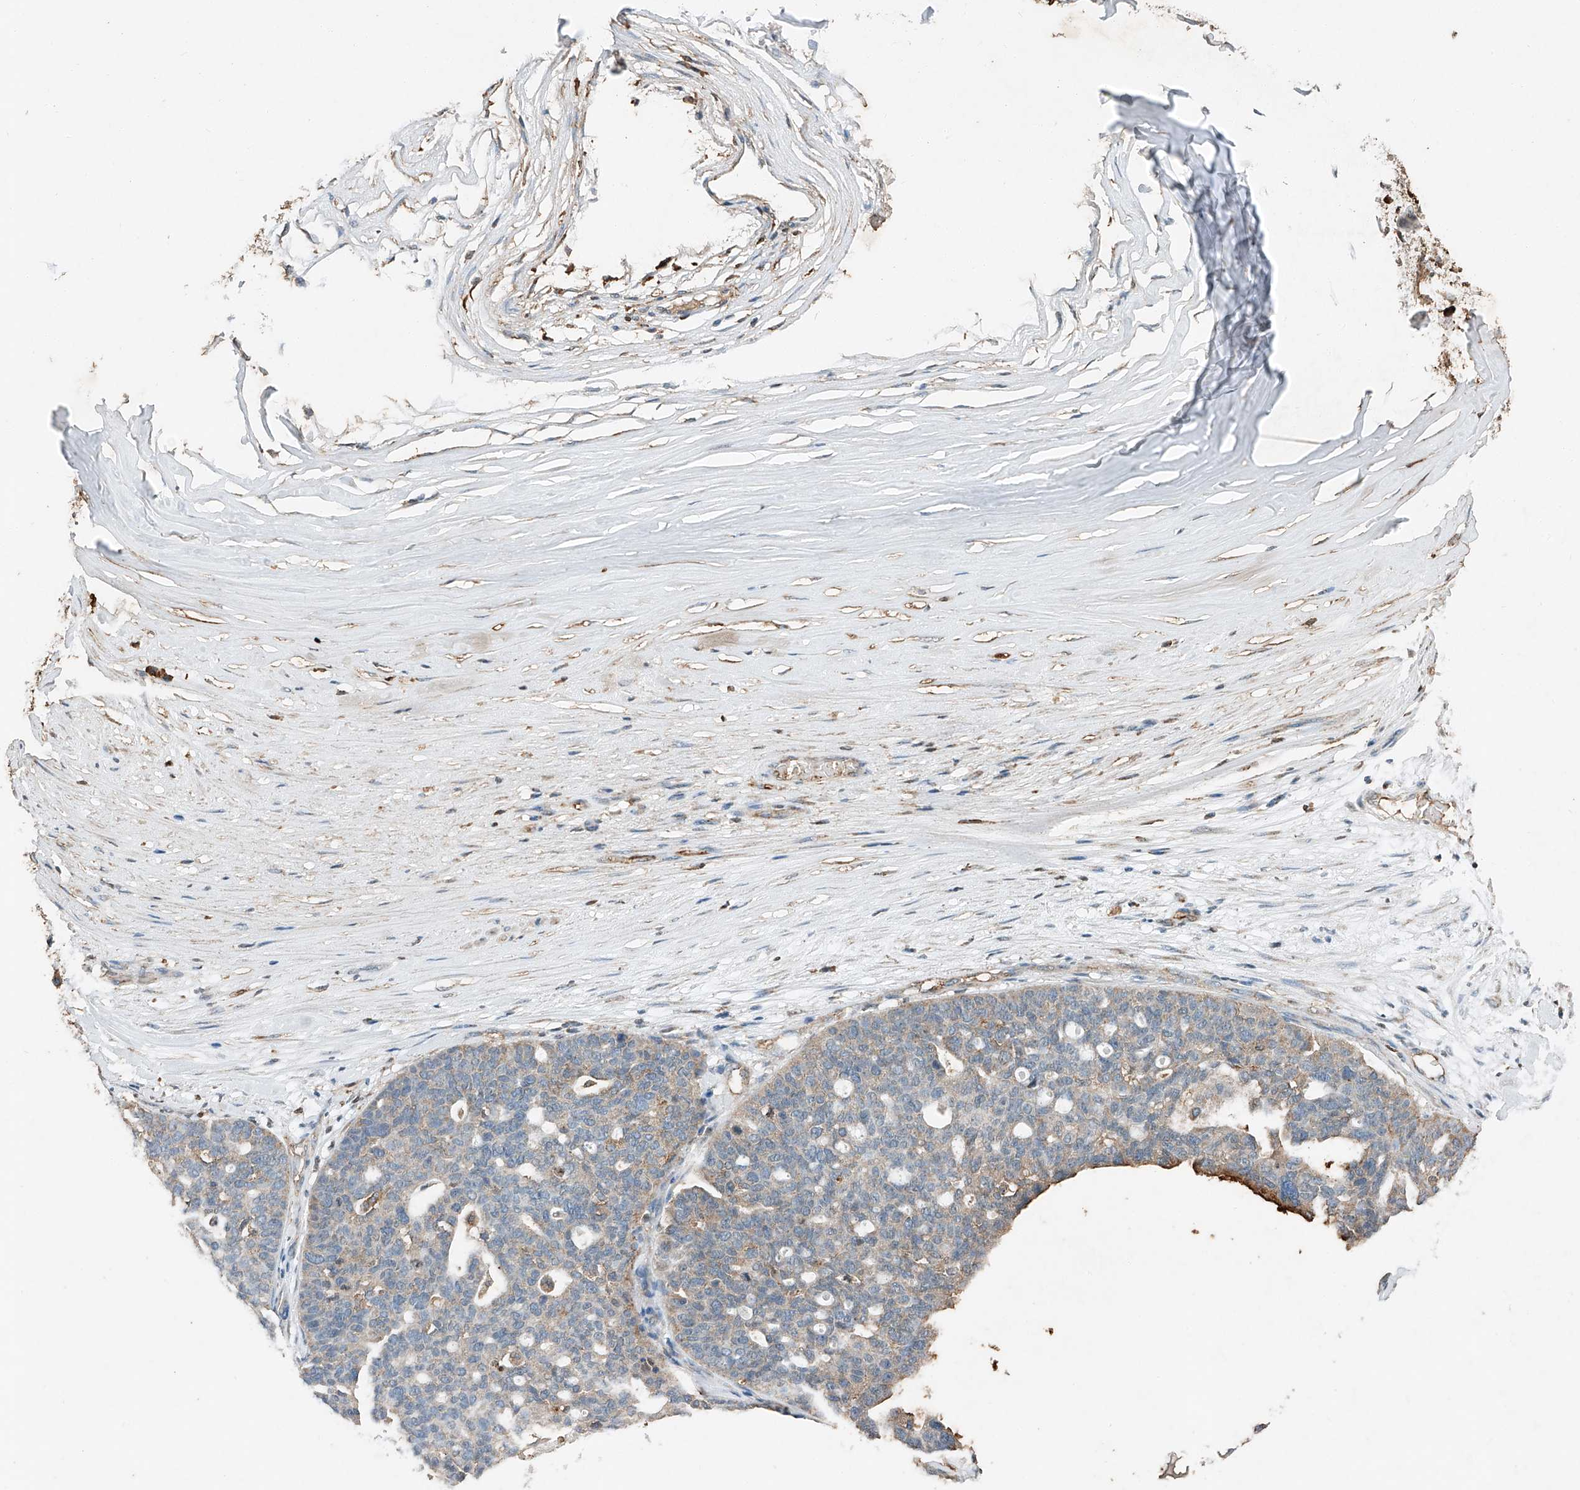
{"staining": {"intensity": "weak", "quantity": "25%-75%", "location": "cytoplasmic/membranous"}, "tissue": "ovarian cancer", "cell_type": "Tumor cells", "image_type": "cancer", "snomed": [{"axis": "morphology", "description": "Cystadenocarcinoma, serous, NOS"}, {"axis": "topography", "description": "Ovary"}], "caption": "This is an image of immunohistochemistry (IHC) staining of serous cystadenocarcinoma (ovarian), which shows weak positivity in the cytoplasmic/membranous of tumor cells.", "gene": "CTDP1", "patient": {"sex": "female", "age": 59}}